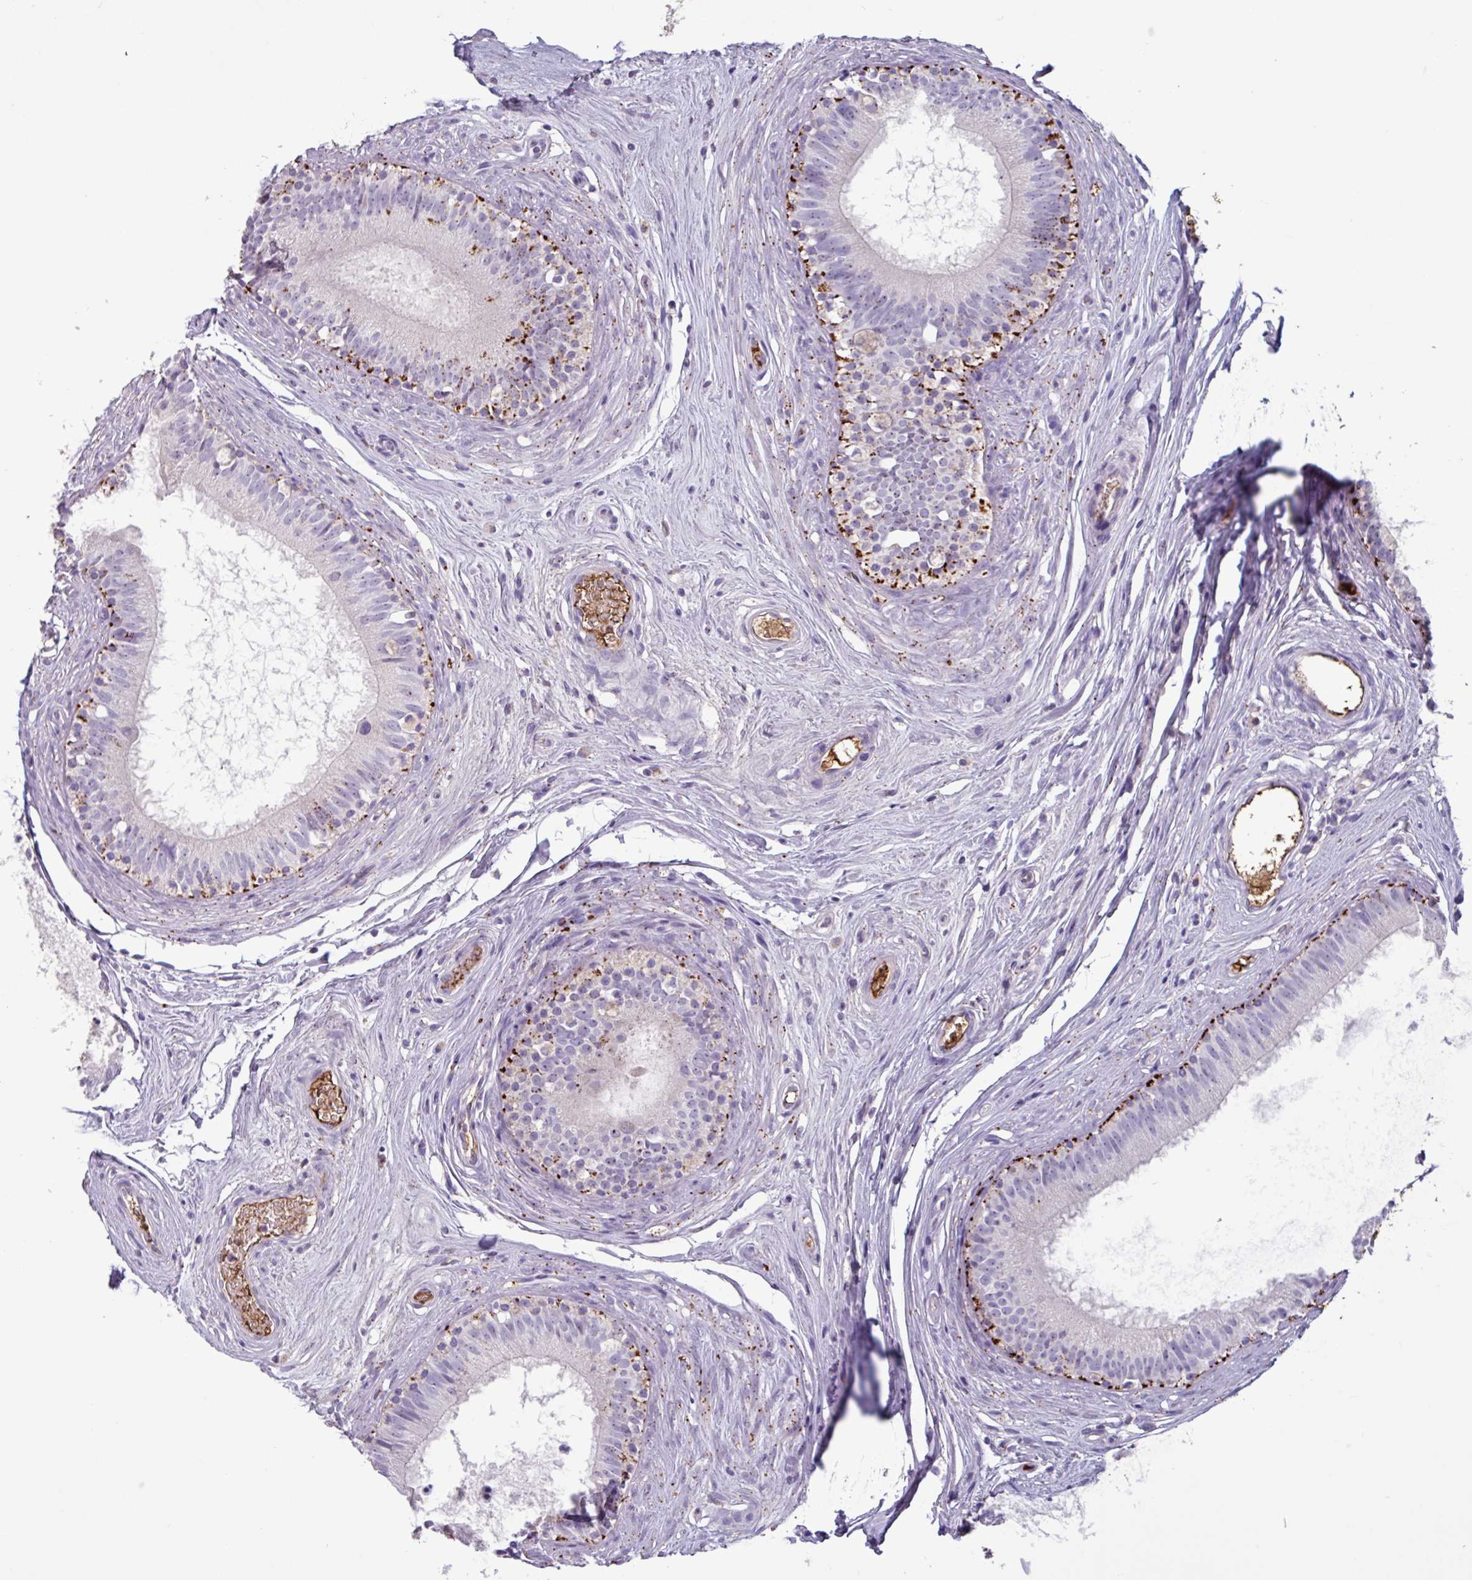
{"staining": {"intensity": "moderate", "quantity": "<25%", "location": "cytoplasmic/membranous"}, "tissue": "epididymis", "cell_type": "Glandular cells", "image_type": "normal", "snomed": [{"axis": "morphology", "description": "Normal tissue, NOS"}, {"axis": "topography", "description": "Epididymis"}], "caption": "This is an image of IHC staining of unremarkable epididymis, which shows moderate staining in the cytoplasmic/membranous of glandular cells.", "gene": "PLIN2", "patient": {"sex": "male", "age": 74}}